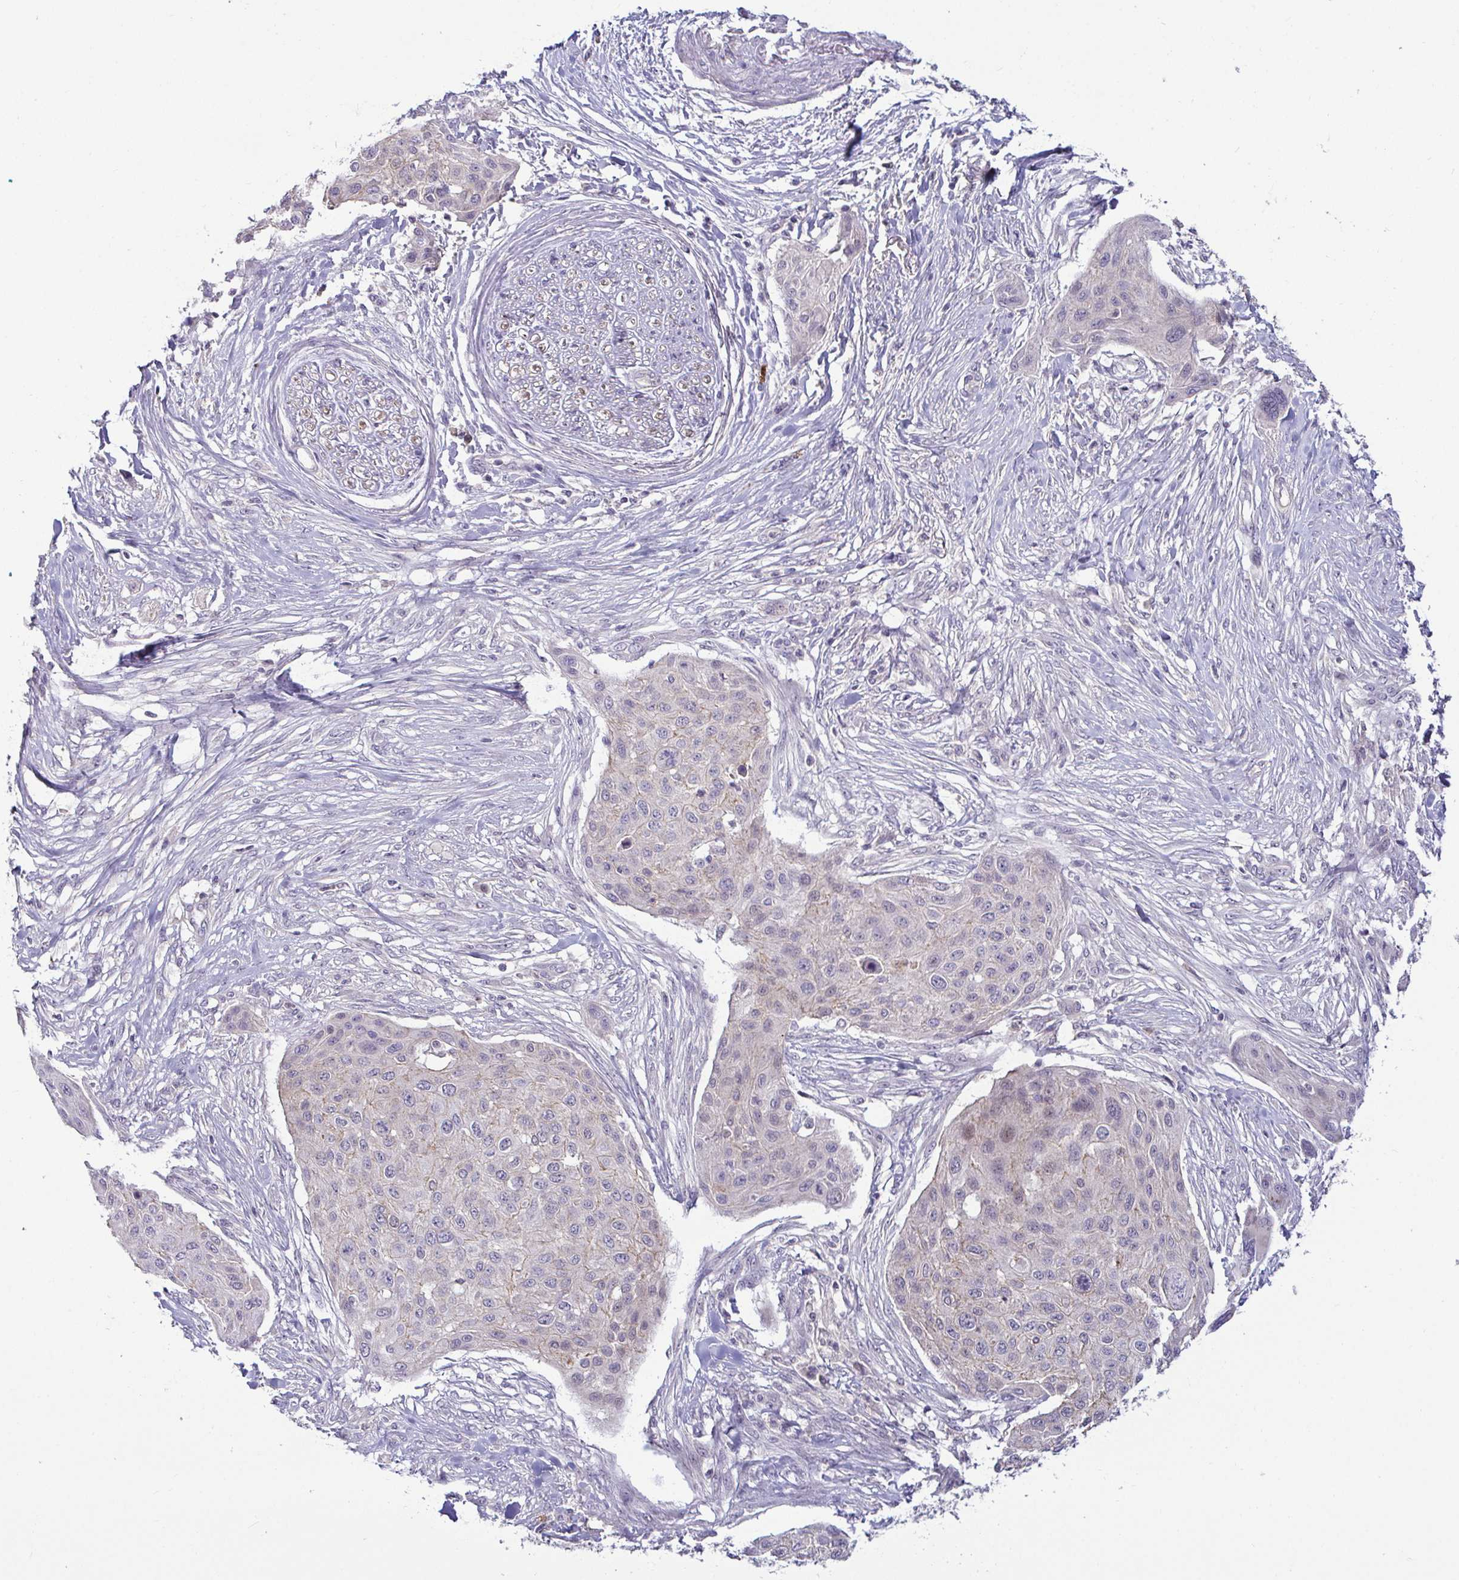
{"staining": {"intensity": "negative", "quantity": "none", "location": "none"}, "tissue": "skin cancer", "cell_type": "Tumor cells", "image_type": "cancer", "snomed": [{"axis": "morphology", "description": "Squamous cell carcinoma, NOS"}, {"axis": "topography", "description": "Skin"}], "caption": "This photomicrograph is of squamous cell carcinoma (skin) stained with immunohistochemistry (IHC) to label a protein in brown with the nuclei are counter-stained blue. There is no expression in tumor cells.", "gene": "GSTM1", "patient": {"sex": "female", "age": 87}}